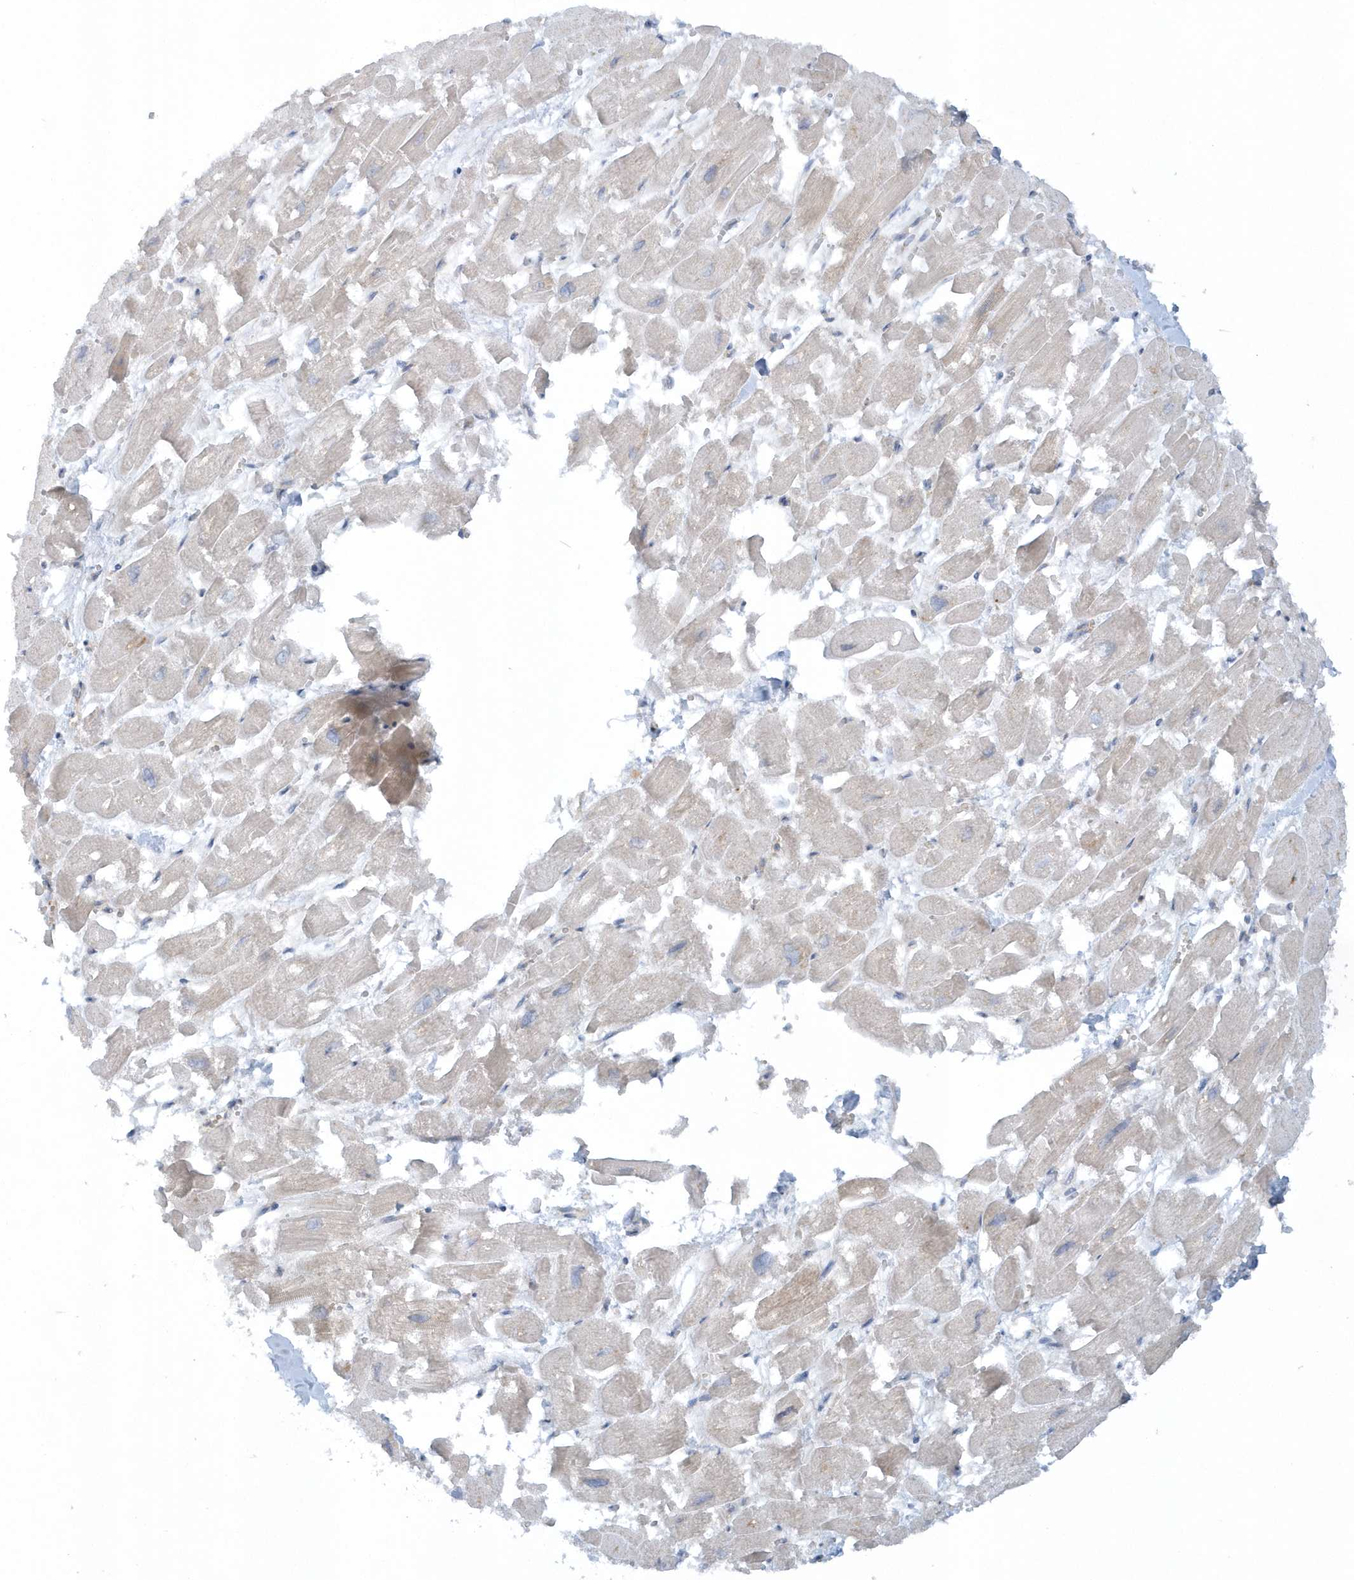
{"staining": {"intensity": "negative", "quantity": "none", "location": "none"}, "tissue": "heart muscle", "cell_type": "Cardiomyocytes", "image_type": "normal", "snomed": [{"axis": "morphology", "description": "Normal tissue, NOS"}, {"axis": "topography", "description": "Heart"}], "caption": "The image exhibits no staining of cardiomyocytes in benign heart muscle.", "gene": "CNOT10", "patient": {"sex": "male", "age": 54}}